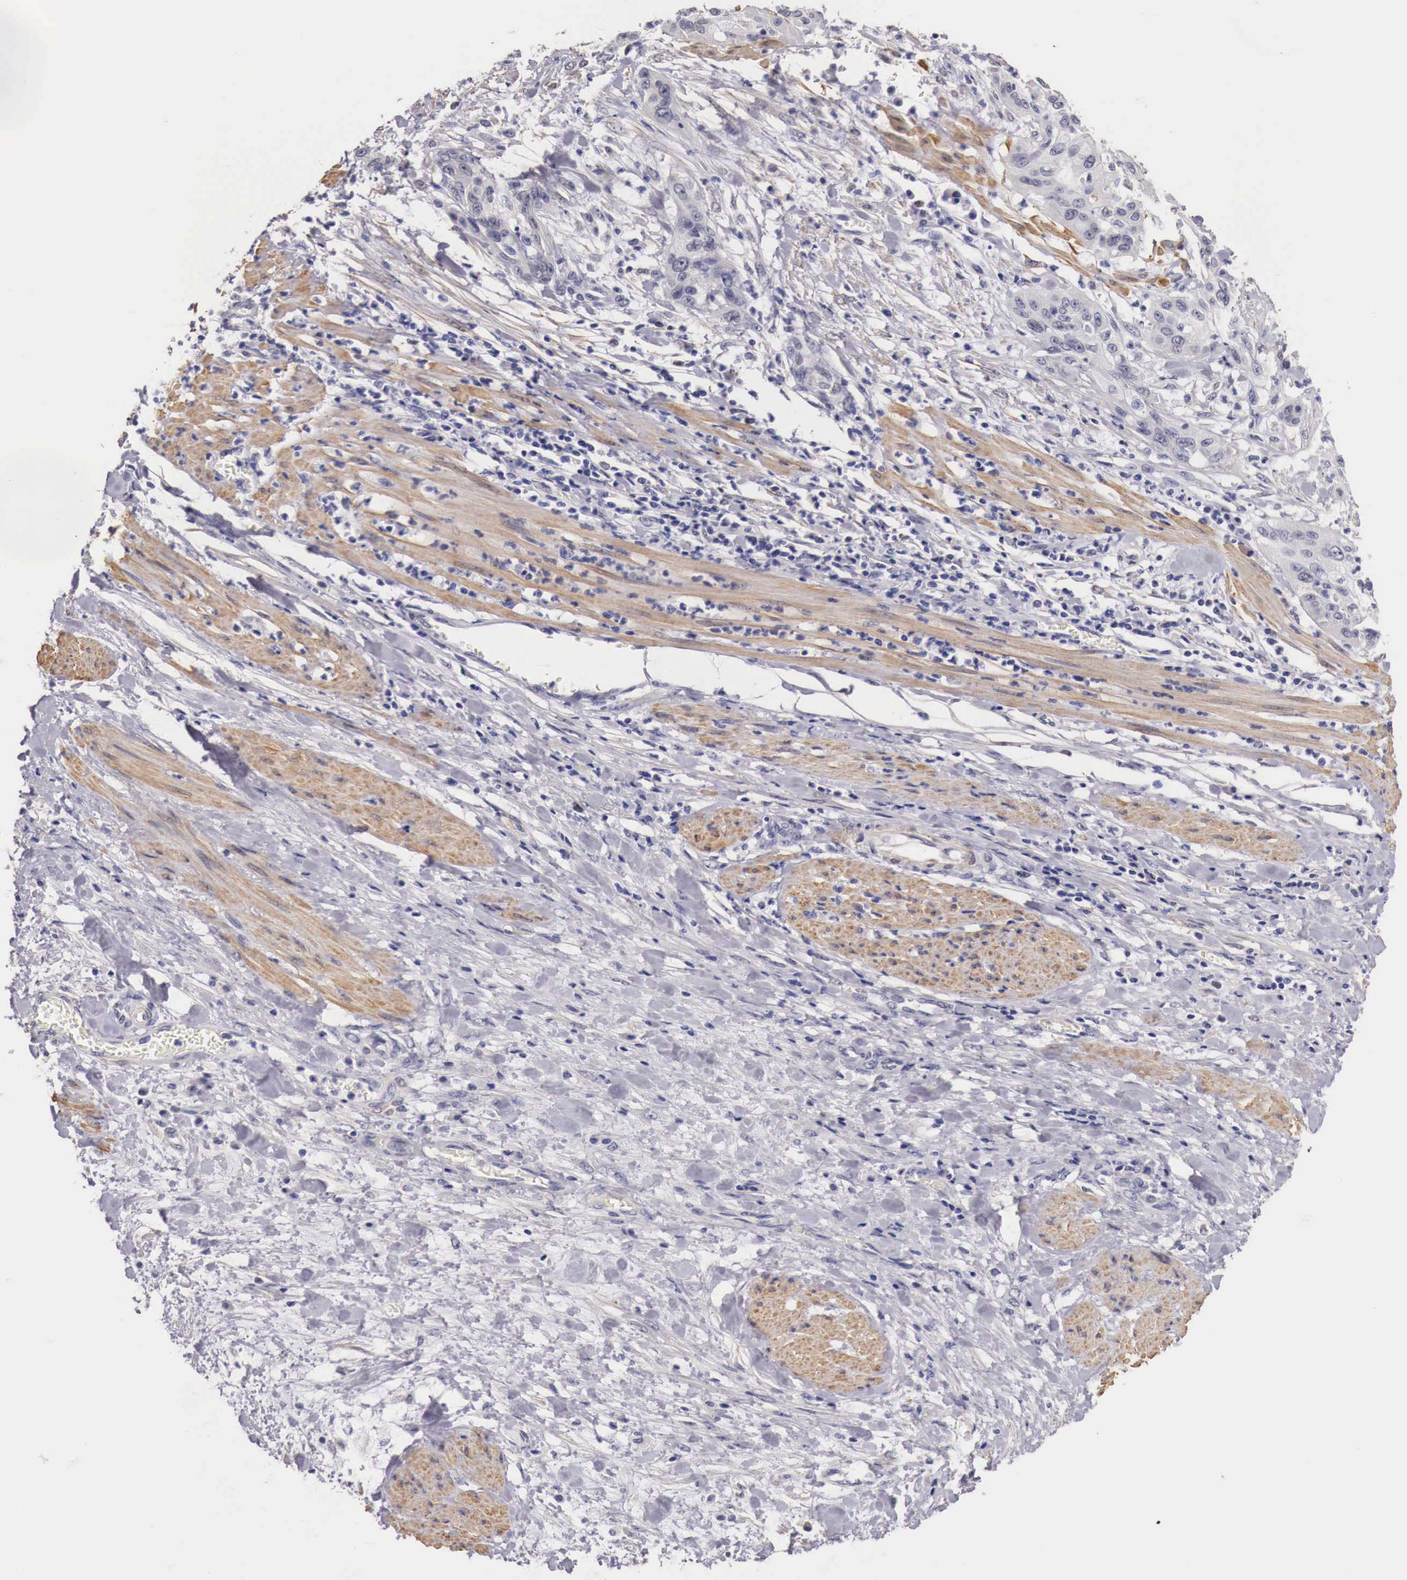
{"staining": {"intensity": "negative", "quantity": "none", "location": "none"}, "tissue": "cervical cancer", "cell_type": "Tumor cells", "image_type": "cancer", "snomed": [{"axis": "morphology", "description": "Squamous cell carcinoma, NOS"}, {"axis": "topography", "description": "Cervix"}], "caption": "Immunohistochemistry histopathology image of squamous cell carcinoma (cervical) stained for a protein (brown), which reveals no positivity in tumor cells.", "gene": "ENOX2", "patient": {"sex": "female", "age": 41}}